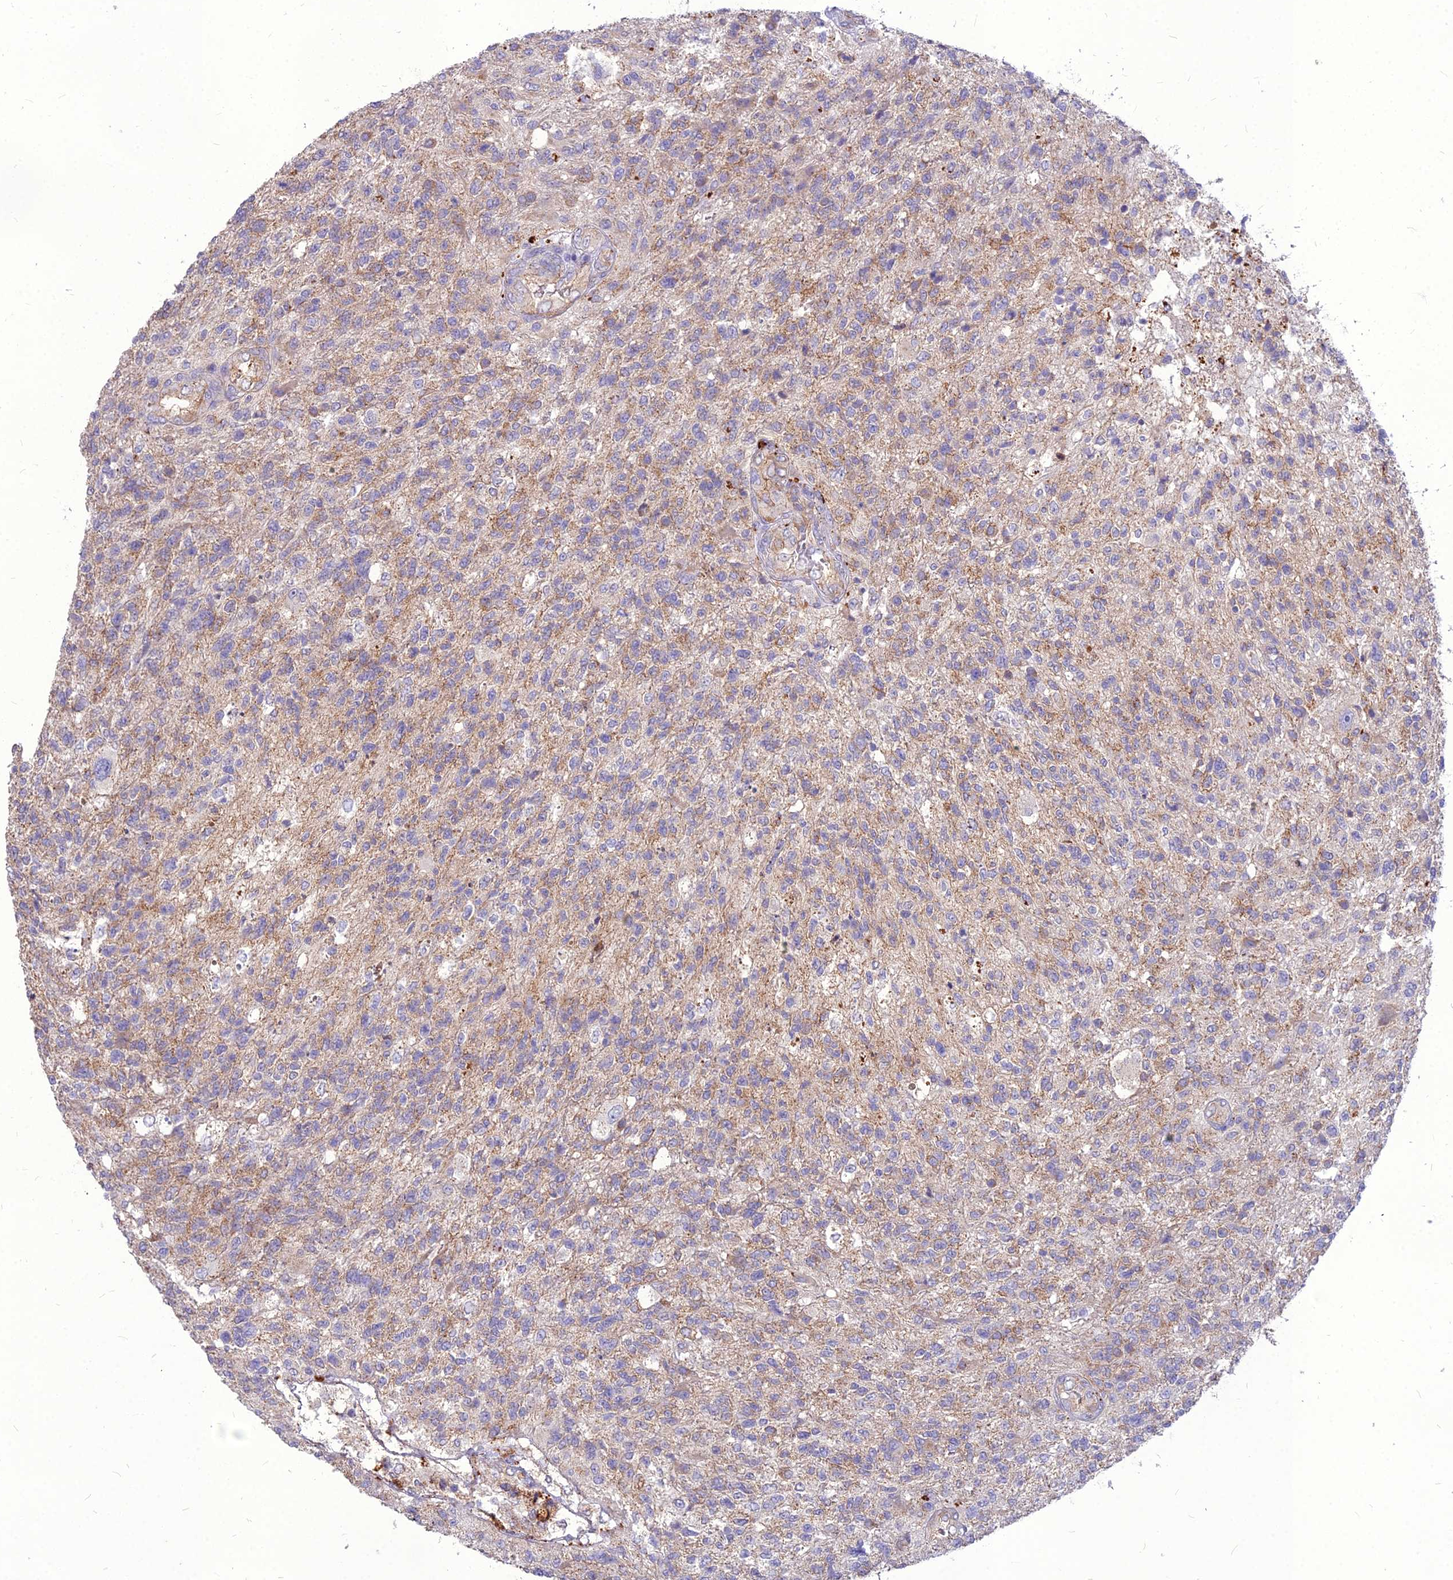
{"staining": {"intensity": "moderate", "quantity": "25%-75%", "location": "cytoplasmic/membranous"}, "tissue": "glioma", "cell_type": "Tumor cells", "image_type": "cancer", "snomed": [{"axis": "morphology", "description": "Glioma, malignant, High grade"}, {"axis": "topography", "description": "Brain"}], "caption": "There is medium levels of moderate cytoplasmic/membranous positivity in tumor cells of malignant high-grade glioma, as demonstrated by immunohistochemical staining (brown color).", "gene": "PCED1B", "patient": {"sex": "male", "age": 56}}